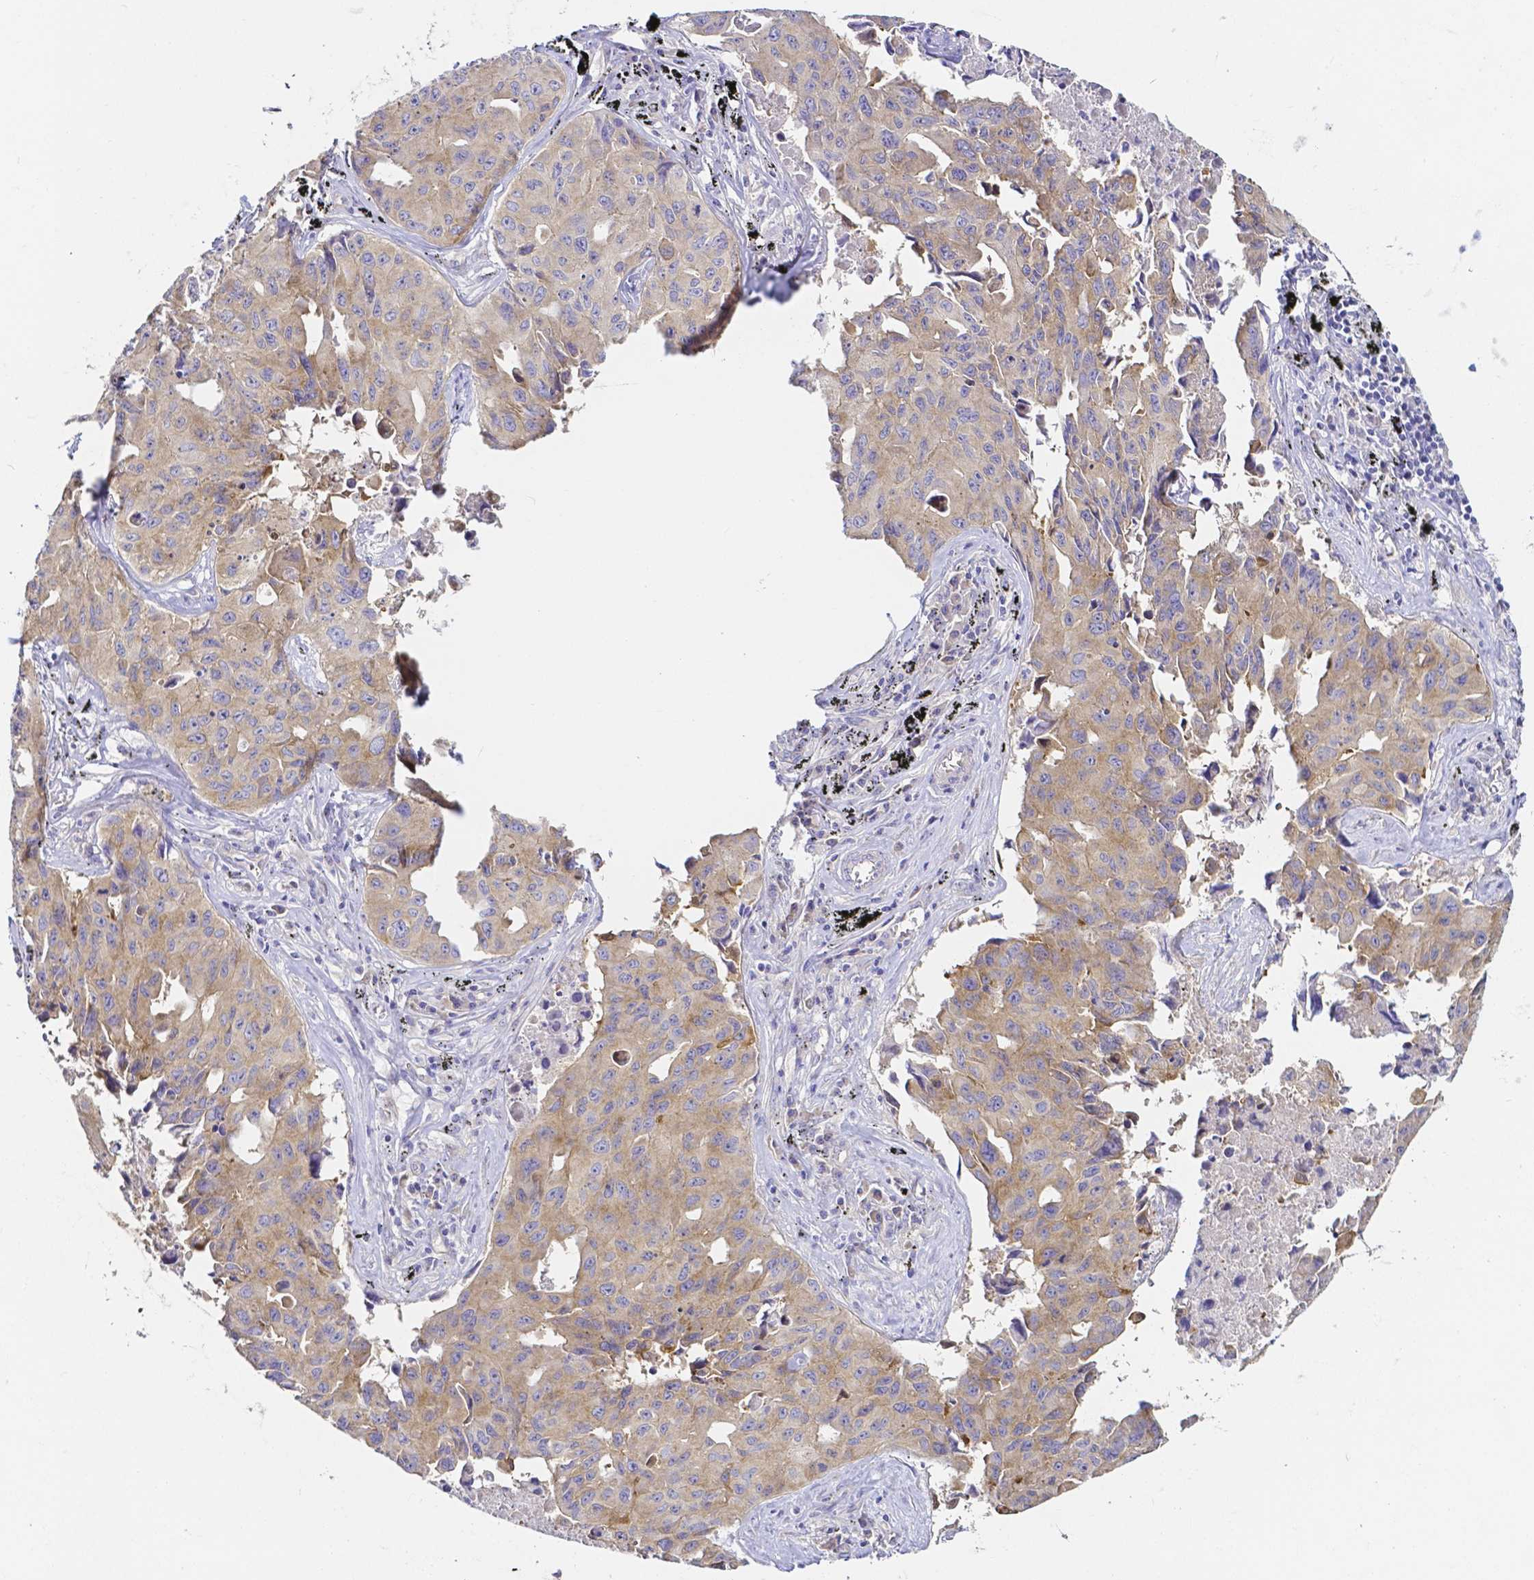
{"staining": {"intensity": "weak", "quantity": ">75%", "location": "cytoplasmic/membranous"}, "tissue": "lung cancer", "cell_type": "Tumor cells", "image_type": "cancer", "snomed": [{"axis": "morphology", "description": "Adenocarcinoma, NOS"}, {"axis": "topography", "description": "Lymph node"}, {"axis": "topography", "description": "Lung"}], "caption": "Protein staining shows weak cytoplasmic/membranous expression in about >75% of tumor cells in lung cancer.", "gene": "PKP3", "patient": {"sex": "male", "age": 64}}